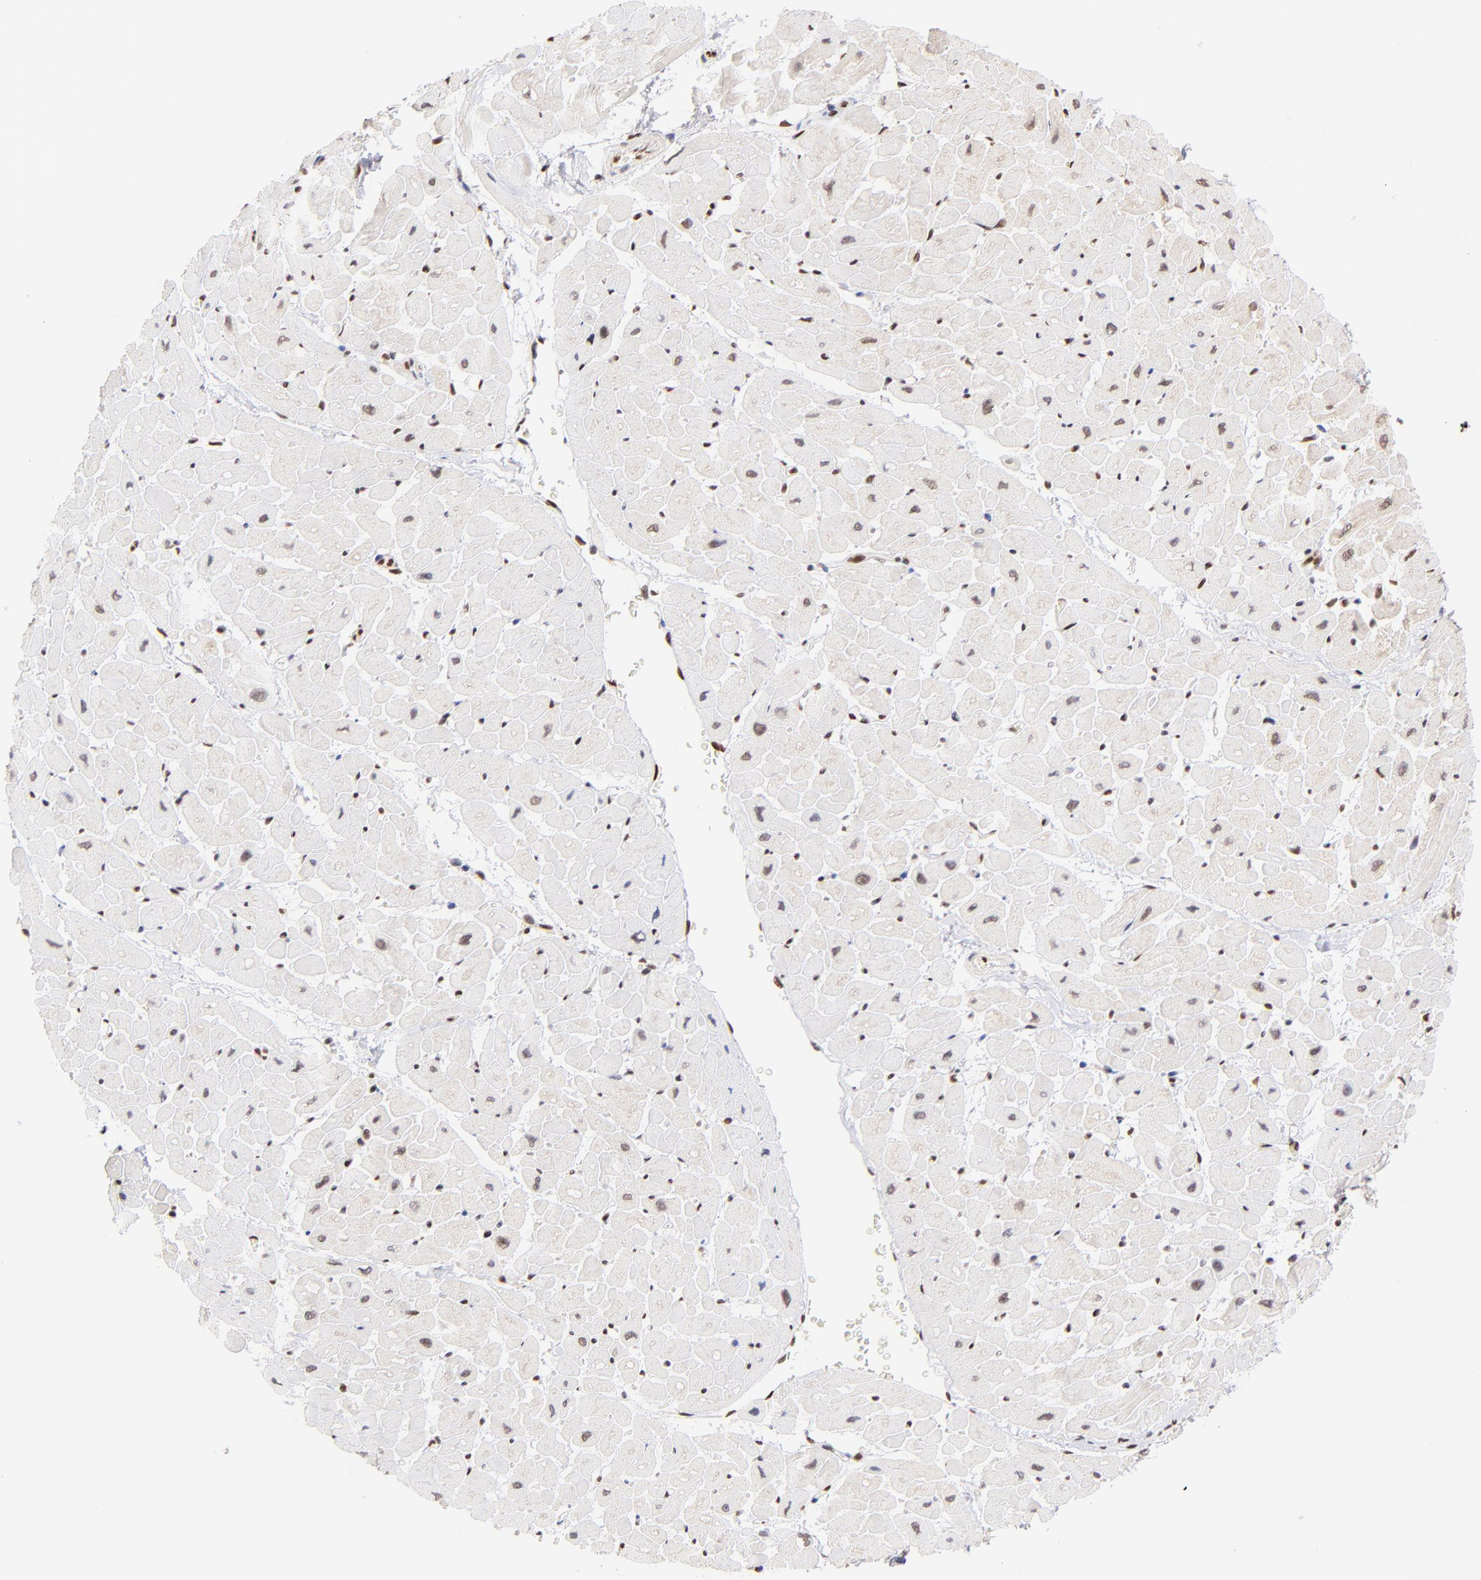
{"staining": {"intensity": "weak", "quantity": ">75%", "location": "nuclear"}, "tissue": "heart muscle", "cell_type": "Cardiomyocytes", "image_type": "normal", "snomed": [{"axis": "morphology", "description": "Normal tissue, NOS"}, {"axis": "topography", "description": "Heart"}], "caption": "Immunohistochemistry of benign heart muscle reveals low levels of weak nuclear positivity in approximately >75% of cardiomyocytes.", "gene": "MIDEAS", "patient": {"sex": "male", "age": 45}}